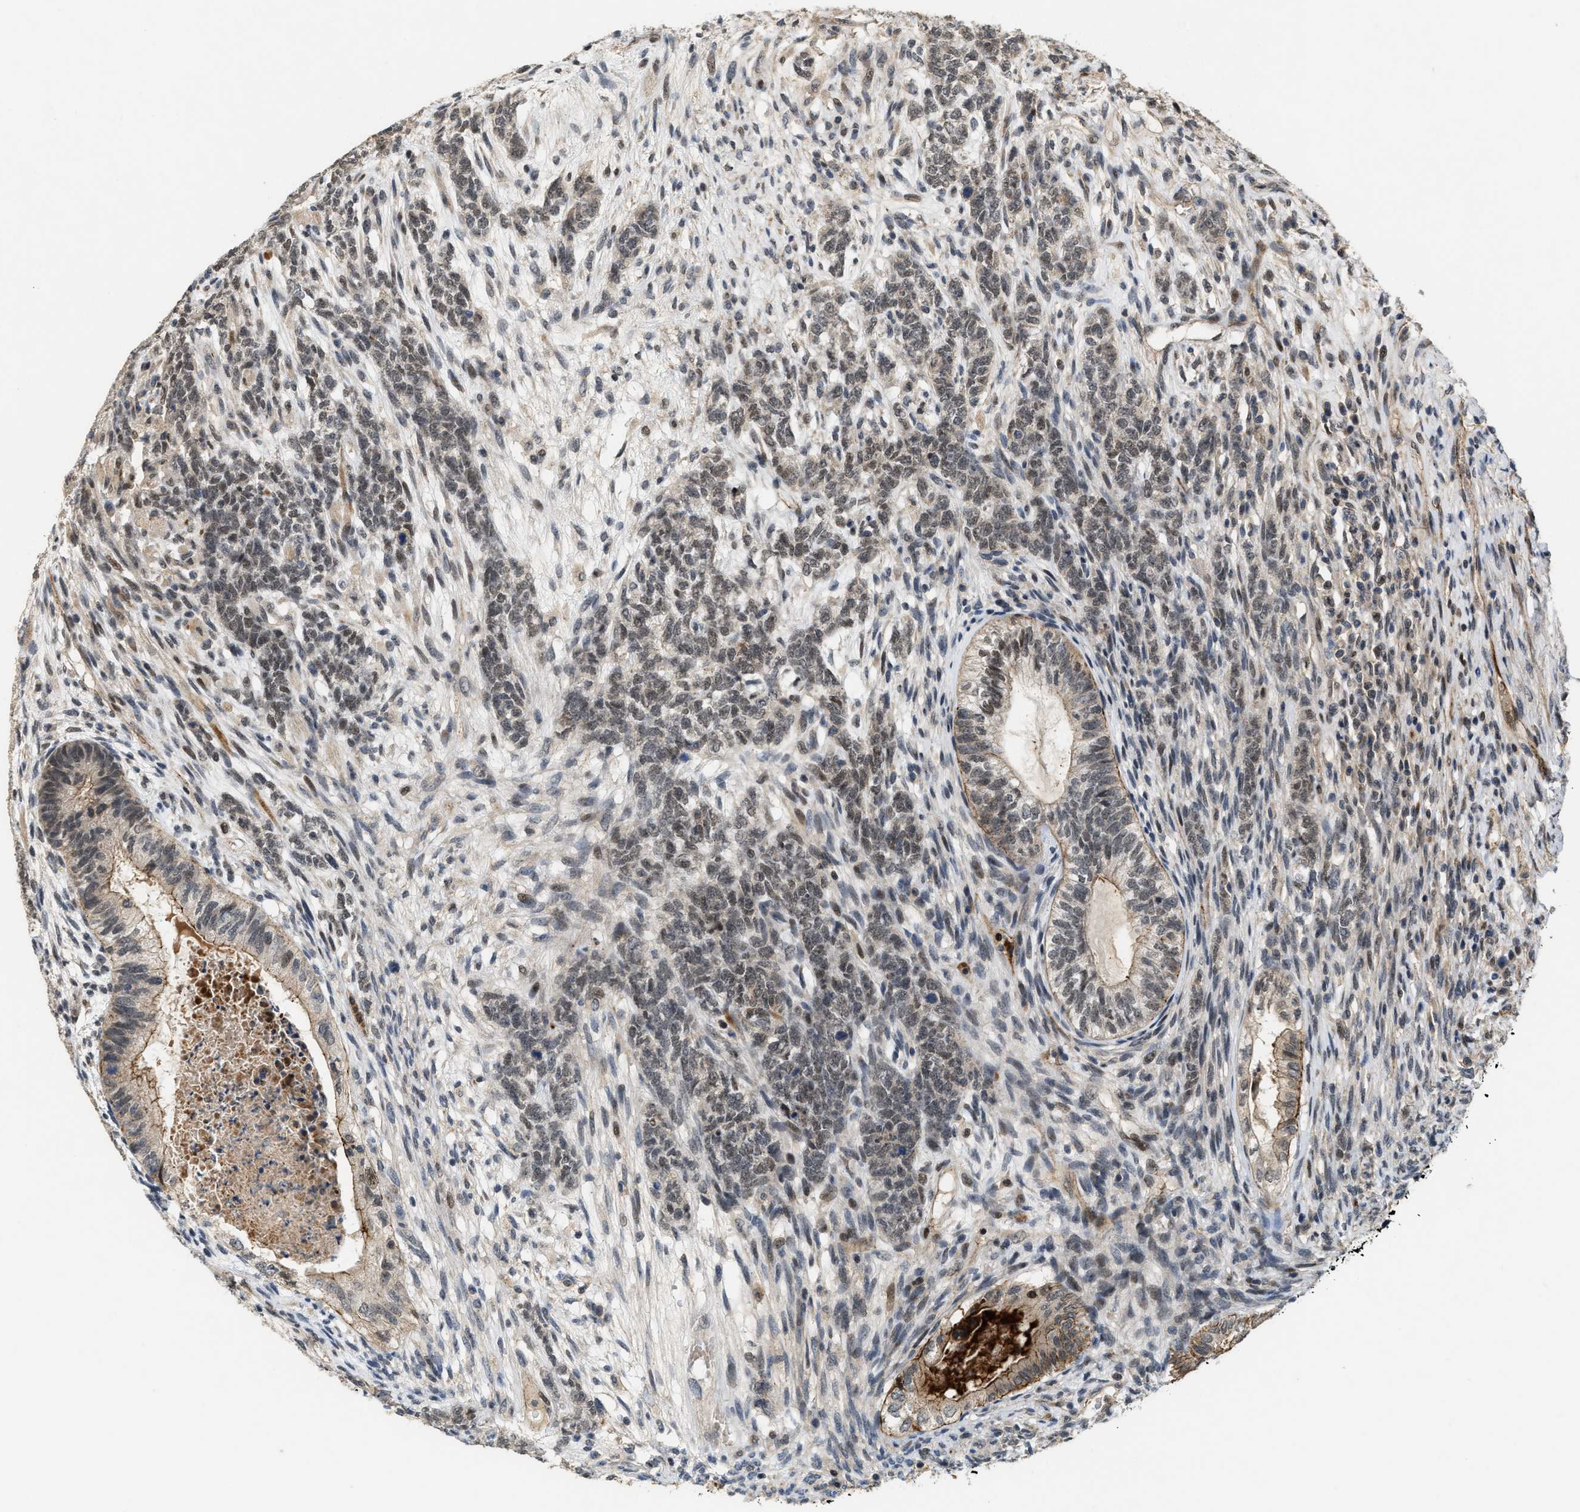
{"staining": {"intensity": "weak", "quantity": "<25%", "location": "nuclear"}, "tissue": "testis cancer", "cell_type": "Tumor cells", "image_type": "cancer", "snomed": [{"axis": "morphology", "description": "Seminoma, NOS"}, {"axis": "topography", "description": "Testis"}], "caption": "Tumor cells are negative for protein expression in human testis cancer (seminoma). The staining is performed using DAB (3,3'-diaminobenzidine) brown chromogen with nuclei counter-stained in using hematoxylin.", "gene": "DPF2", "patient": {"sex": "male", "age": 28}}